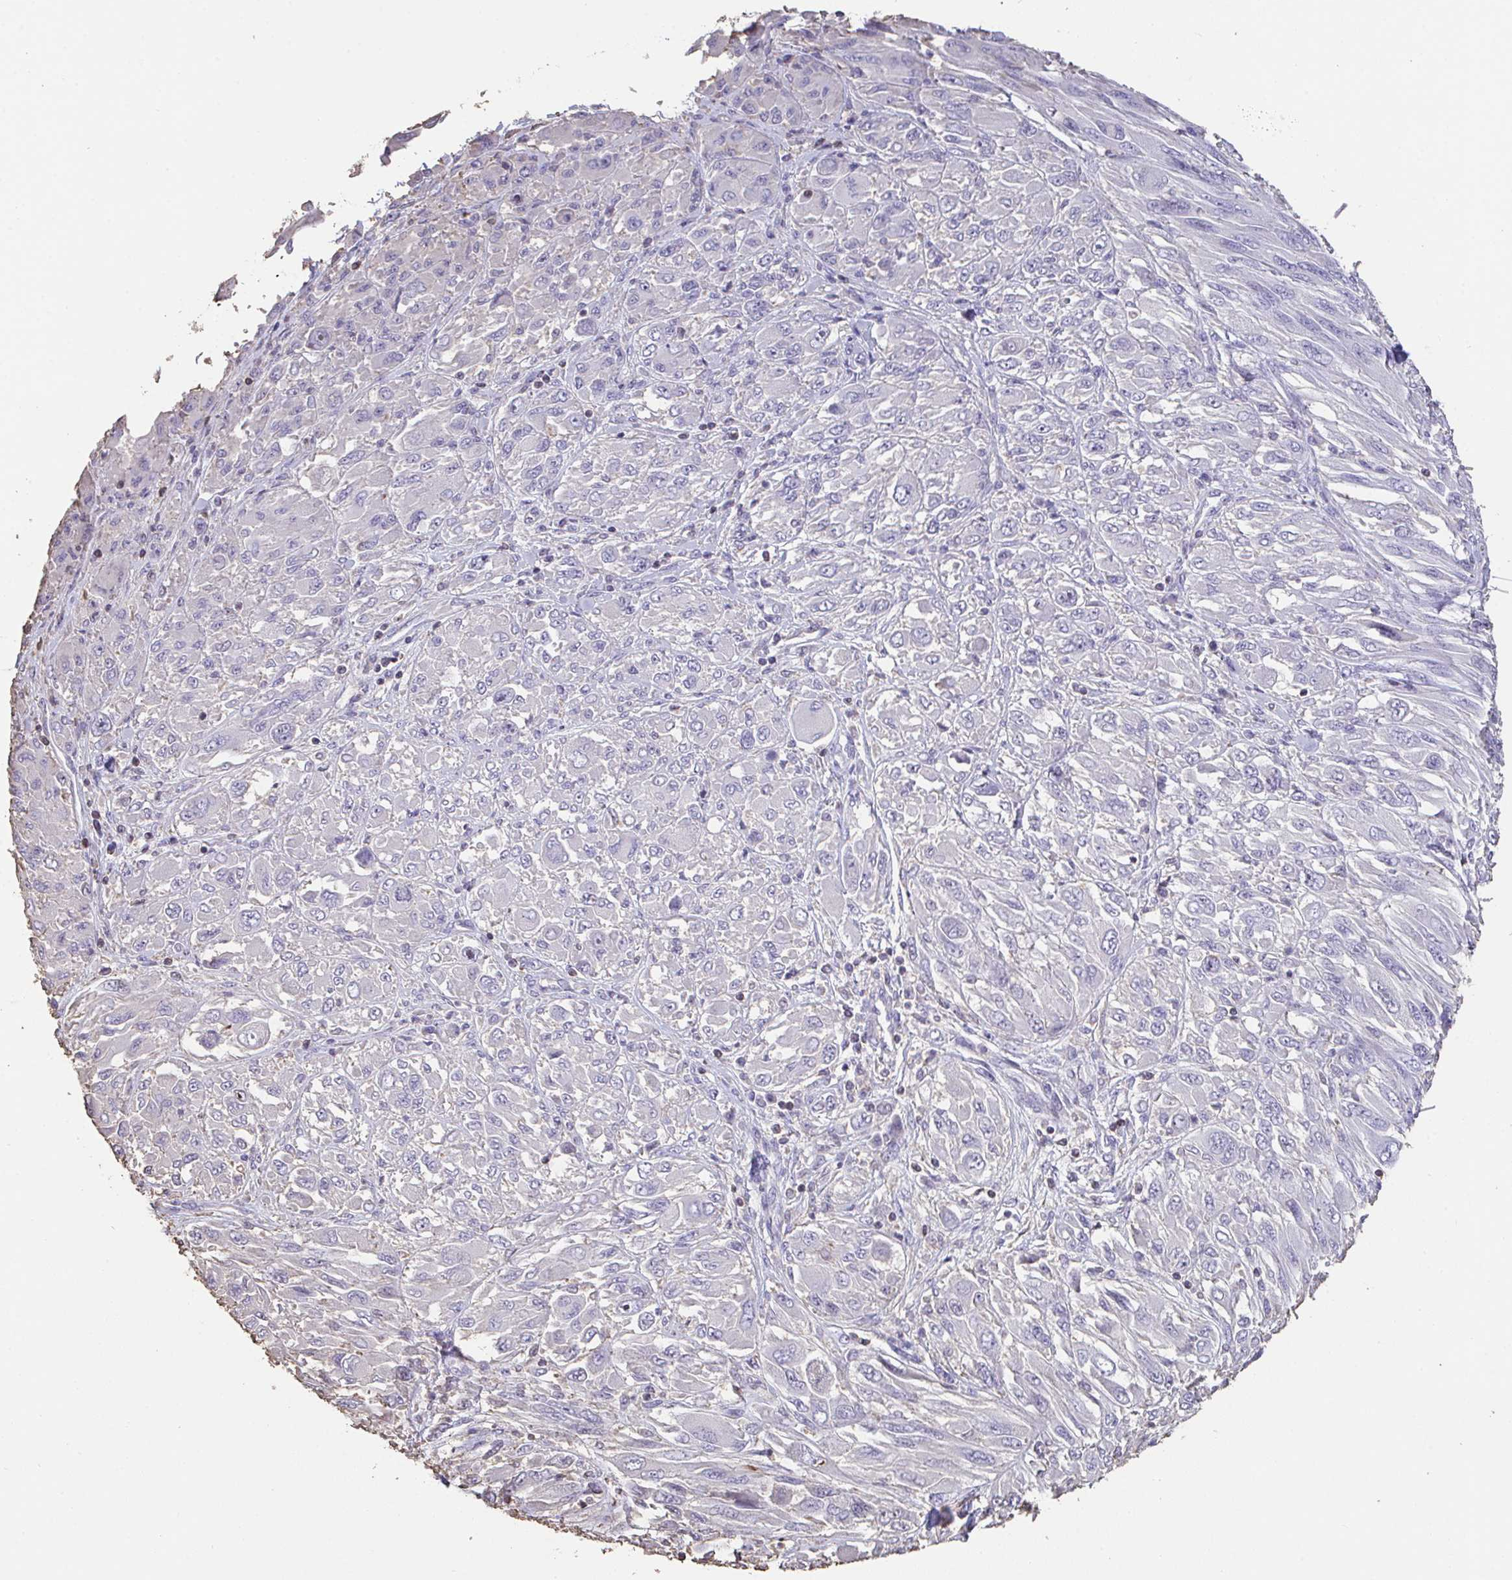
{"staining": {"intensity": "negative", "quantity": "none", "location": "none"}, "tissue": "melanoma", "cell_type": "Tumor cells", "image_type": "cancer", "snomed": [{"axis": "morphology", "description": "Malignant melanoma, NOS"}, {"axis": "topography", "description": "Skin"}], "caption": "This histopathology image is of melanoma stained with immunohistochemistry (IHC) to label a protein in brown with the nuclei are counter-stained blue. There is no expression in tumor cells.", "gene": "IL23R", "patient": {"sex": "female", "age": 91}}